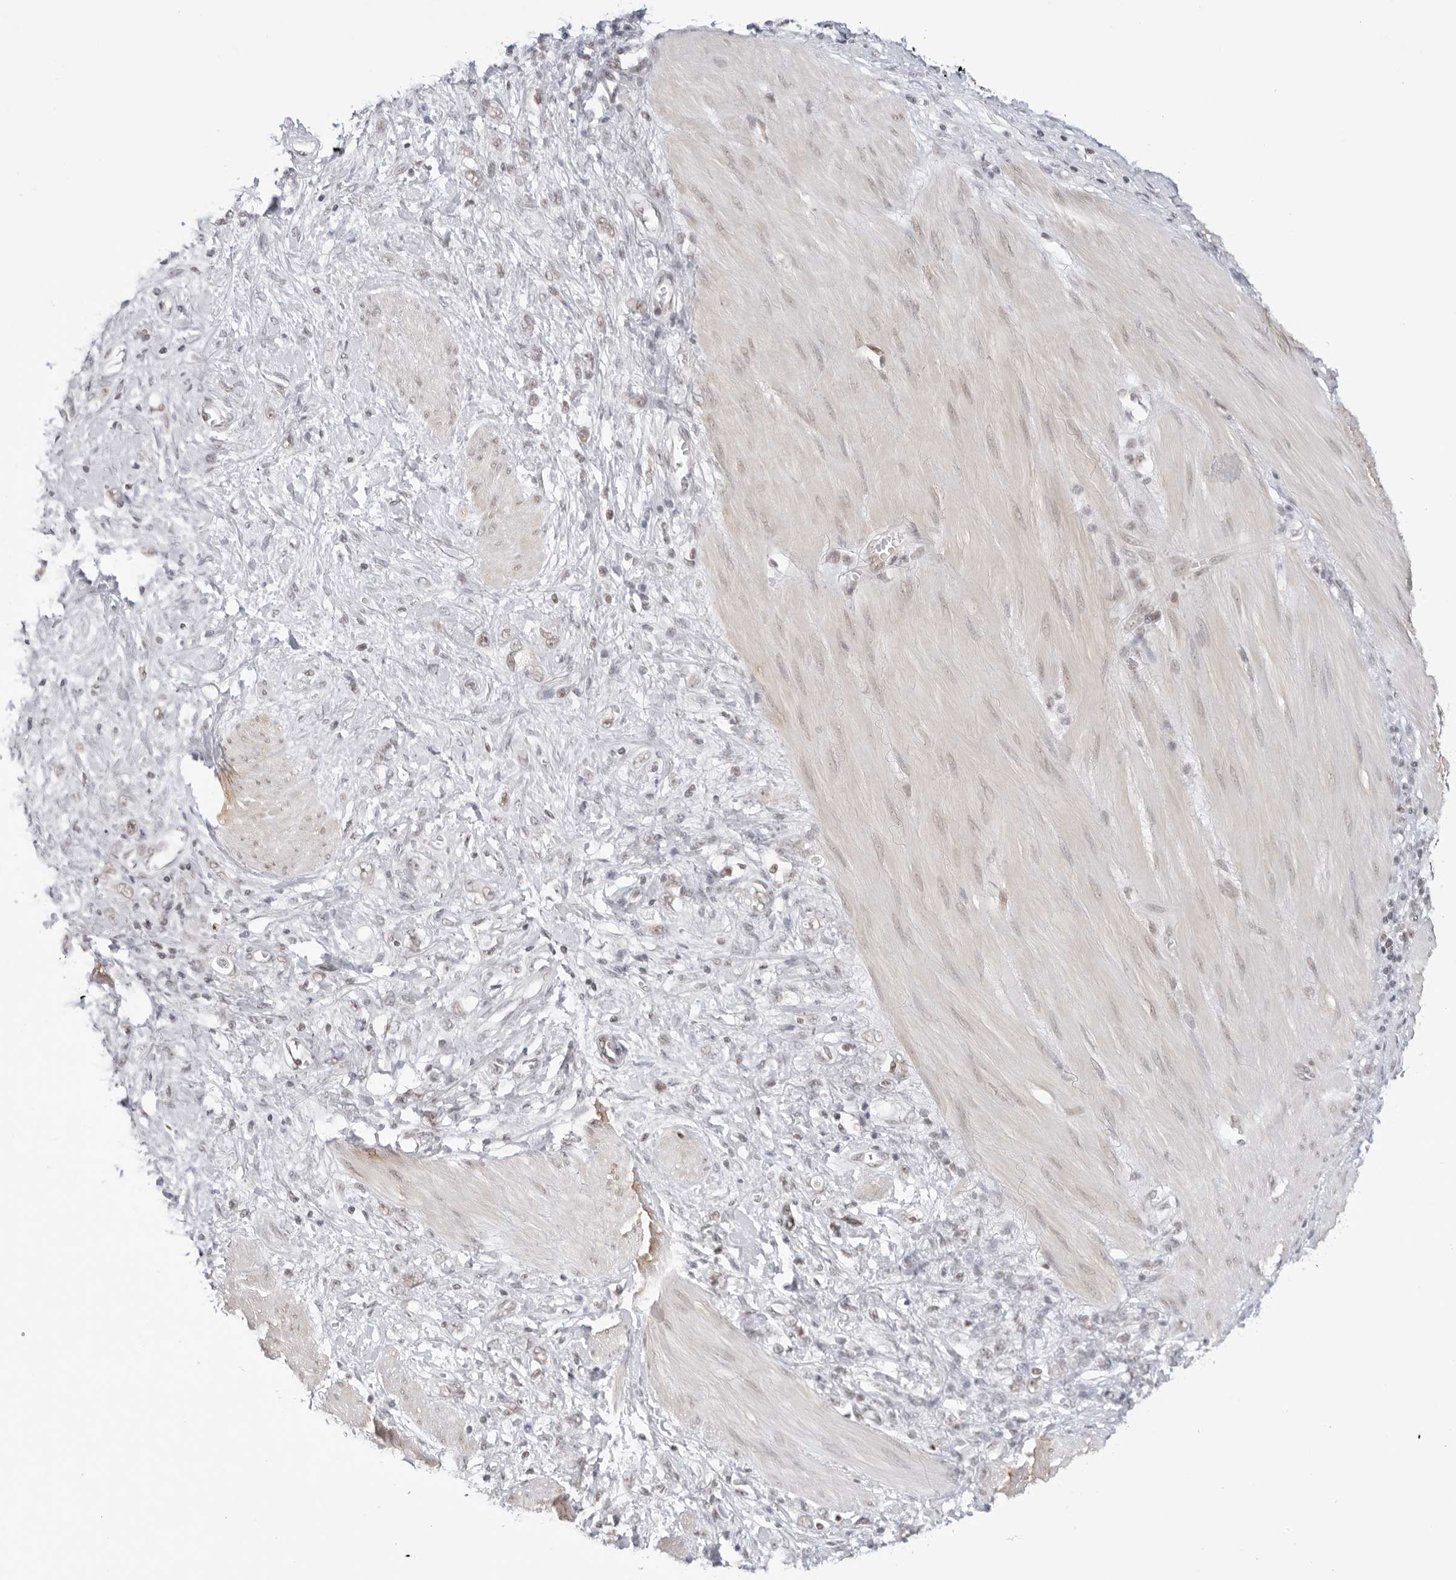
{"staining": {"intensity": "weak", "quantity": "<25%", "location": "nuclear"}, "tissue": "stomach cancer", "cell_type": "Tumor cells", "image_type": "cancer", "snomed": [{"axis": "morphology", "description": "Adenocarcinoma, NOS"}, {"axis": "topography", "description": "Stomach"}], "caption": "A histopathology image of stomach adenocarcinoma stained for a protein exhibits no brown staining in tumor cells.", "gene": "TCIM", "patient": {"sex": "female", "age": 76}}